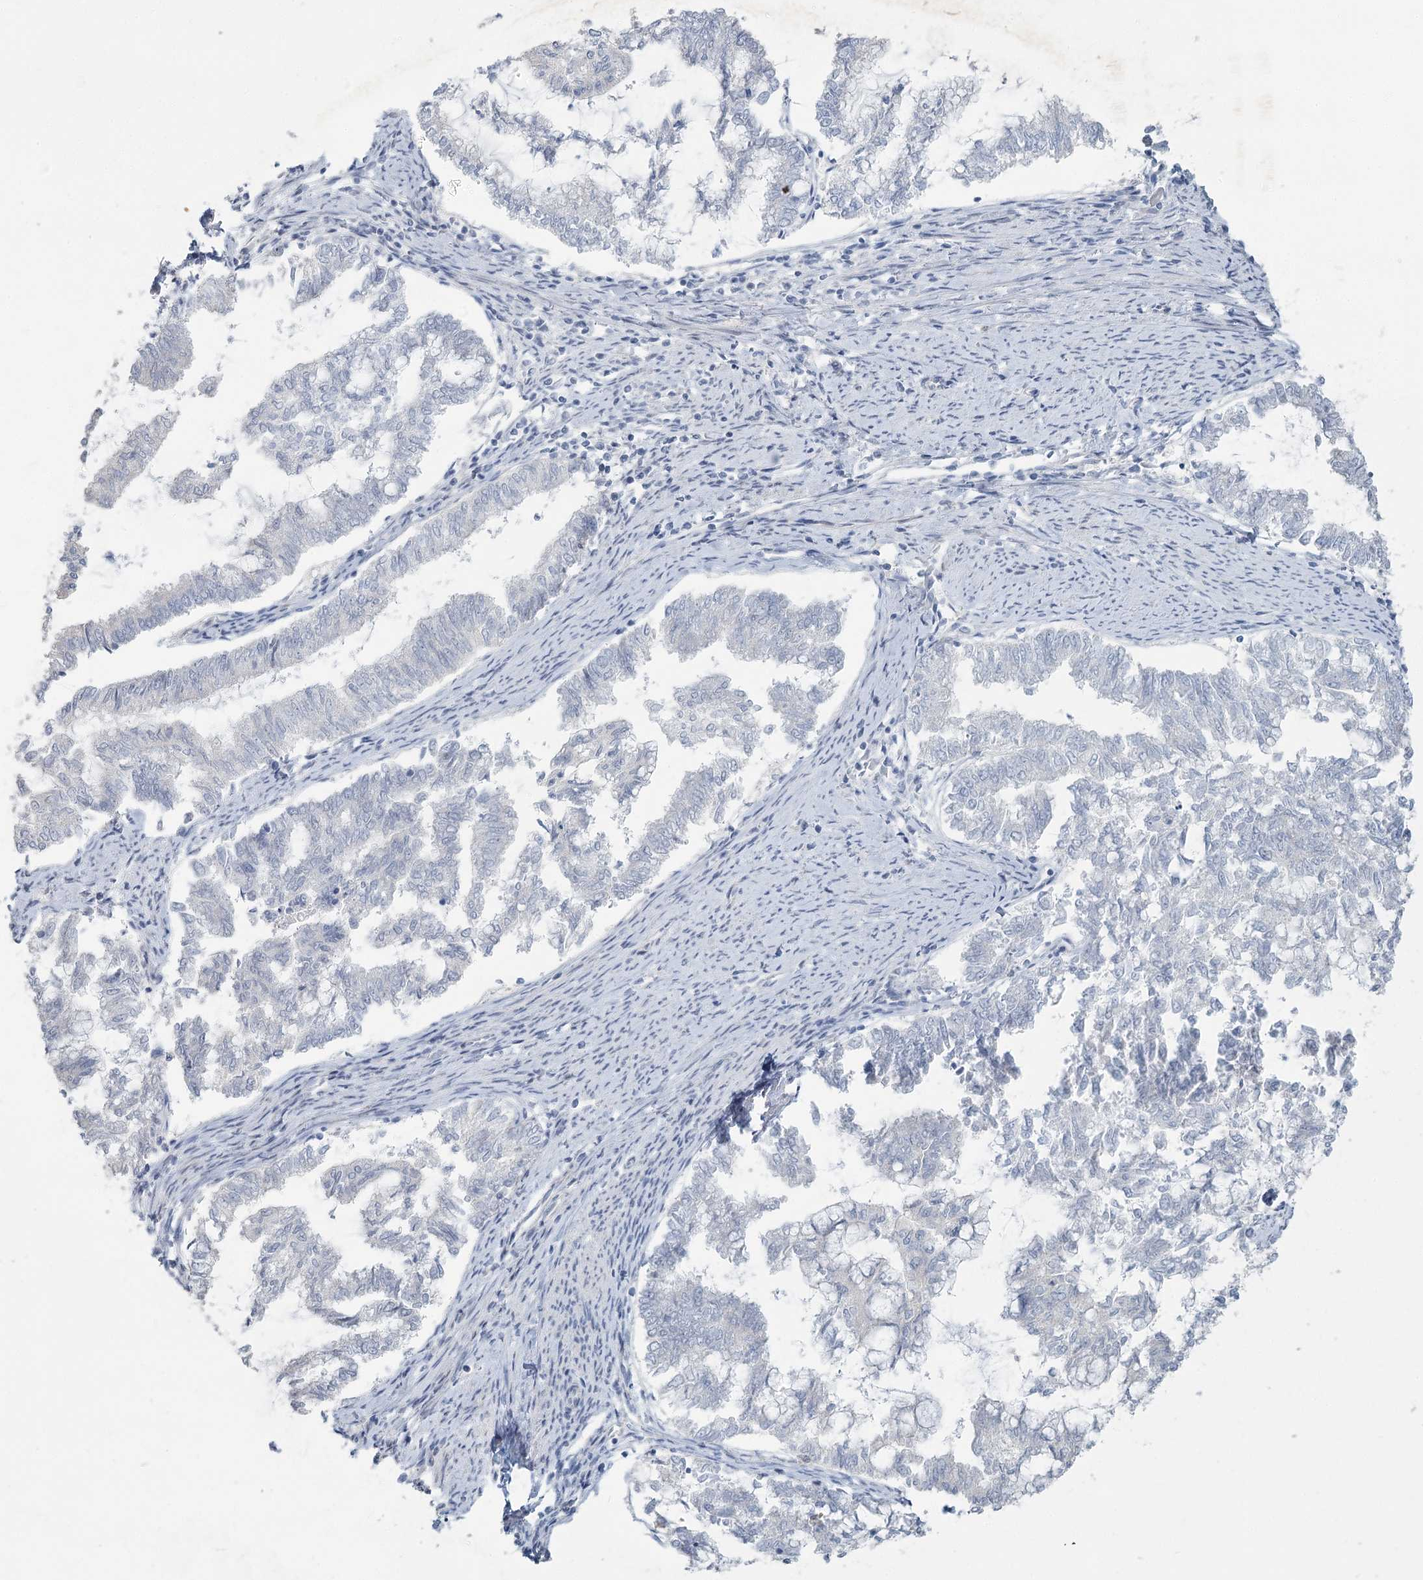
{"staining": {"intensity": "negative", "quantity": "none", "location": "none"}, "tissue": "endometrial cancer", "cell_type": "Tumor cells", "image_type": "cancer", "snomed": [{"axis": "morphology", "description": "Adenocarcinoma, NOS"}, {"axis": "topography", "description": "Endometrium"}], "caption": "IHC of human endometrial cancer (adenocarcinoma) demonstrates no staining in tumor cells. Brightfield microscopy of immunohistochemistry (IHC) stained with DAB (3,3'-diaminobenzidine) (brown) and hematoxylin (blue), captured at high magnification.", "gene": "ABITRAM", "patient": {"sex": "female", "age": 79}}